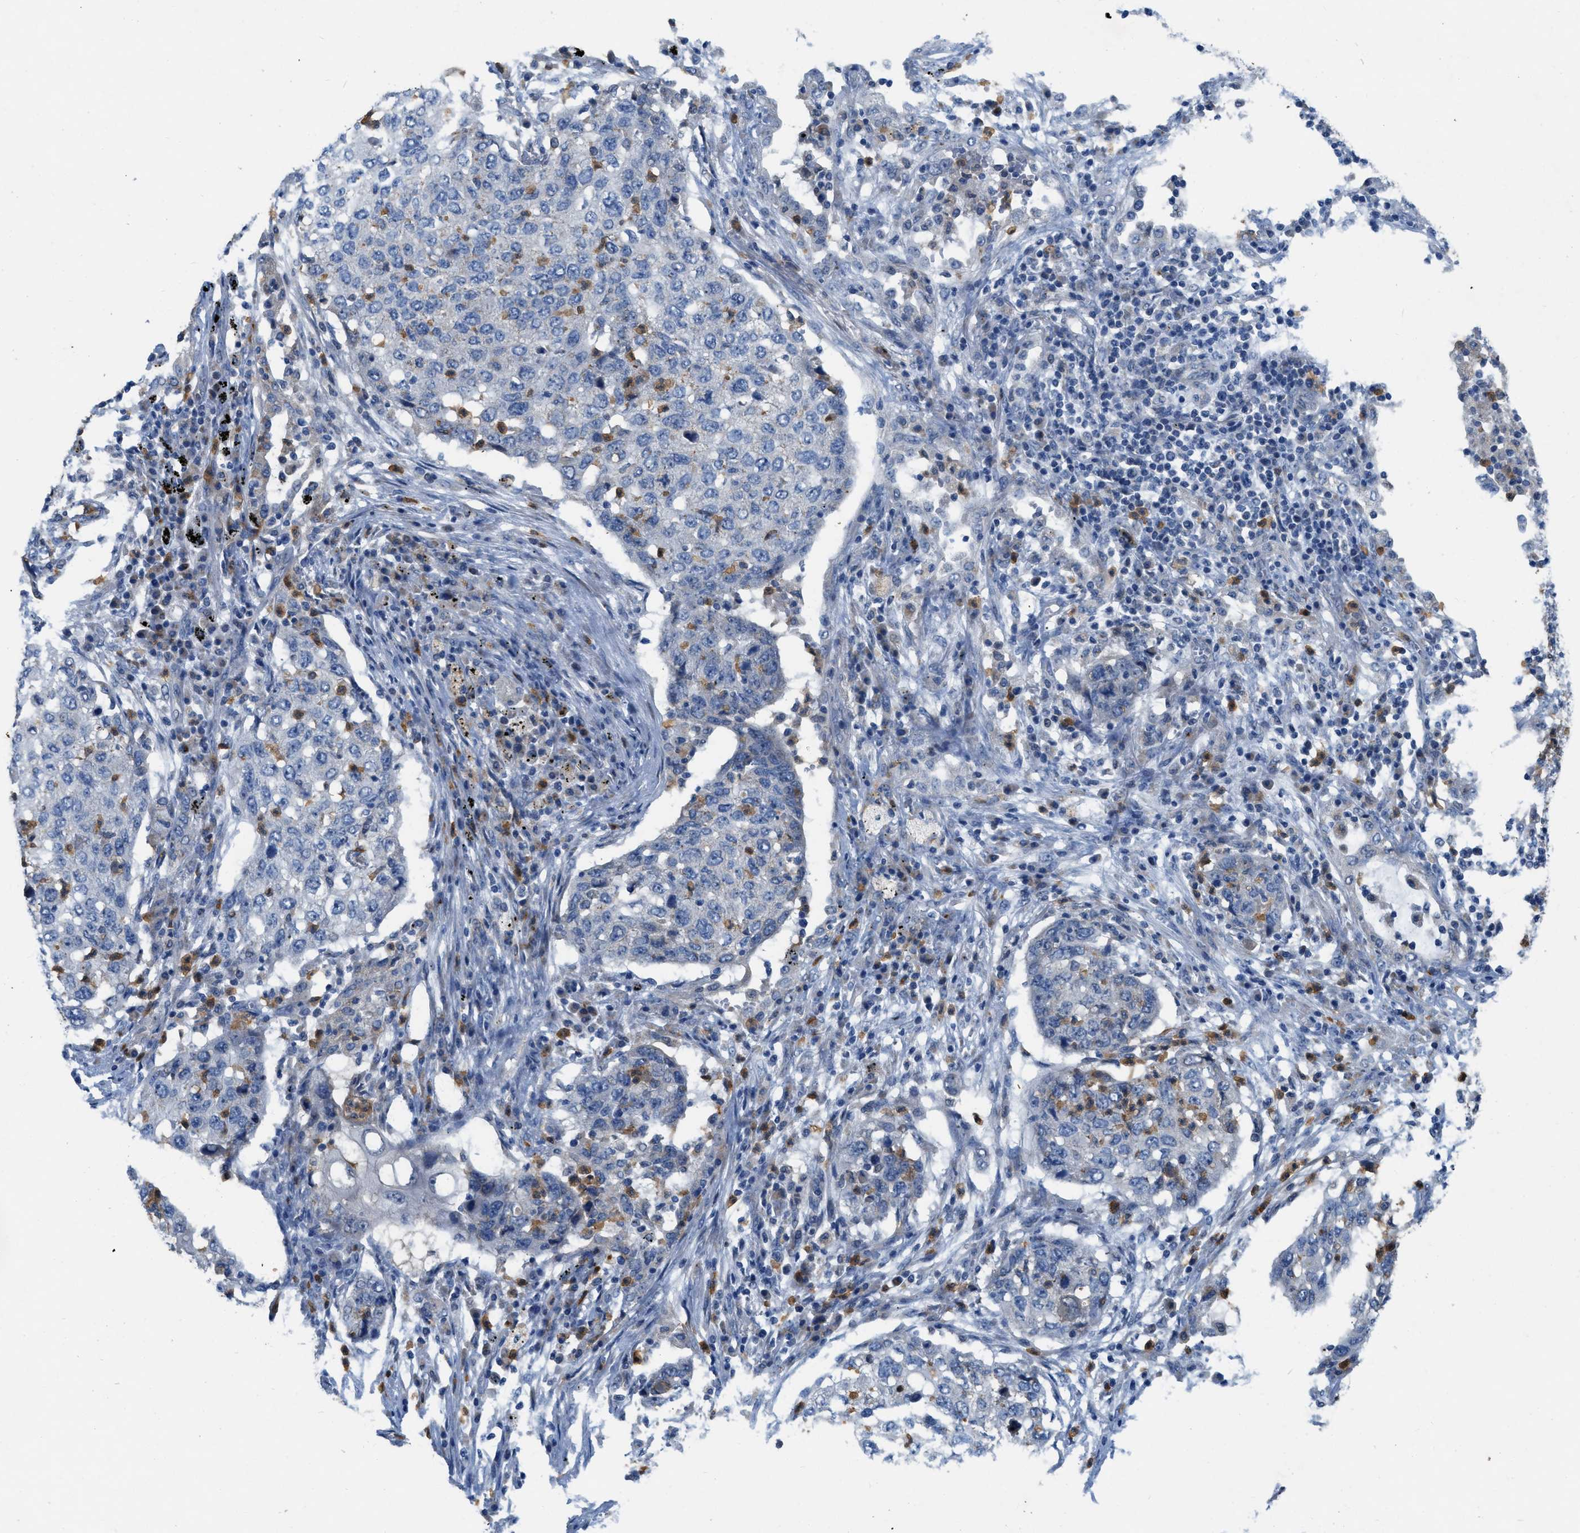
{"staining": {"intensity": "negative", "quantity": "none", "location": "none"}, "tissue": "lung cancer", "cell_type": "Tumor cells", "image_type": "cancer", "snomed": [{"axis": "morphology", "description": "Squamous cell carcinoma, NOS"}, {"axis": "topography", "description": "Lung"}], "caption": "Tumor cells are negative for protein expression in human lung cancer. (DAB (3,3'-diaminobenzidine) immunohistochemistry, high magnification).", "gene": "PLPPR5", "patient": {"sex": "female", "age": 63}}